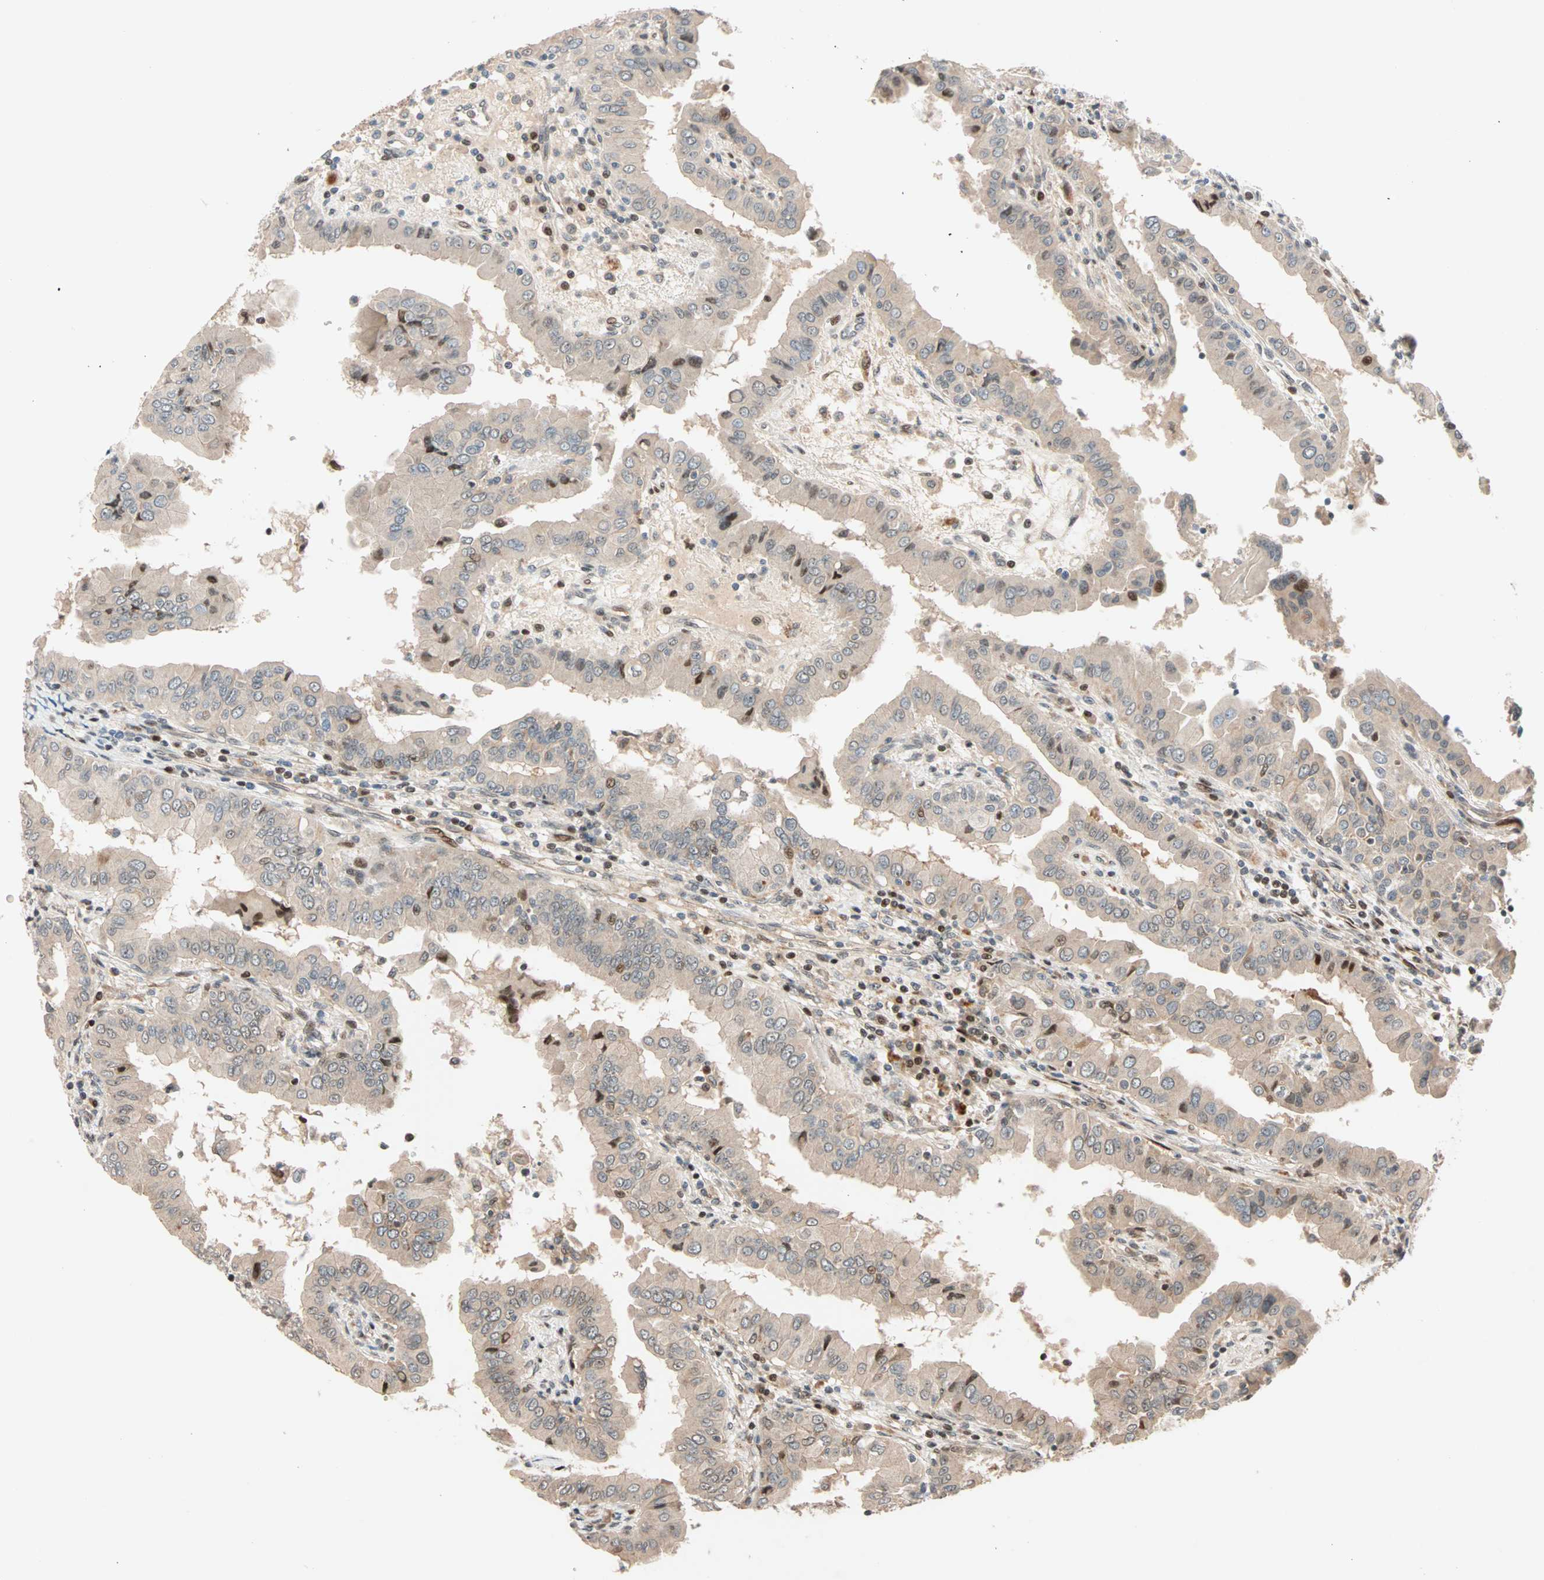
{"staining": {"intensity": "weak", "quantity": ">75%", "location": "cytoplasmic/membranous"}, "tissue": "thyroid cancer", "cell_type": "Tumor cells", "image_type": "cancer", "snomed": [{"axis": "morphology", "description": "Papillary adenocarcinoma, NOS"}, {"axis": "topography", "description": "Thyroid gland"}], "caption": "Thyroid cancer (papillary adenocarcinoma) stained with DAB (3,3'-diaminobenzidine) IHC shows low levels of weak cytoplasmic/membranous expression in approximately >75% of tumor cells. (DAB (3,3'-diaminobenzidine) IHC, brown staining for protein, blue staining for nuclei).", "gene": "HECW1", "patient": {"sex": "male", "age": 33}}